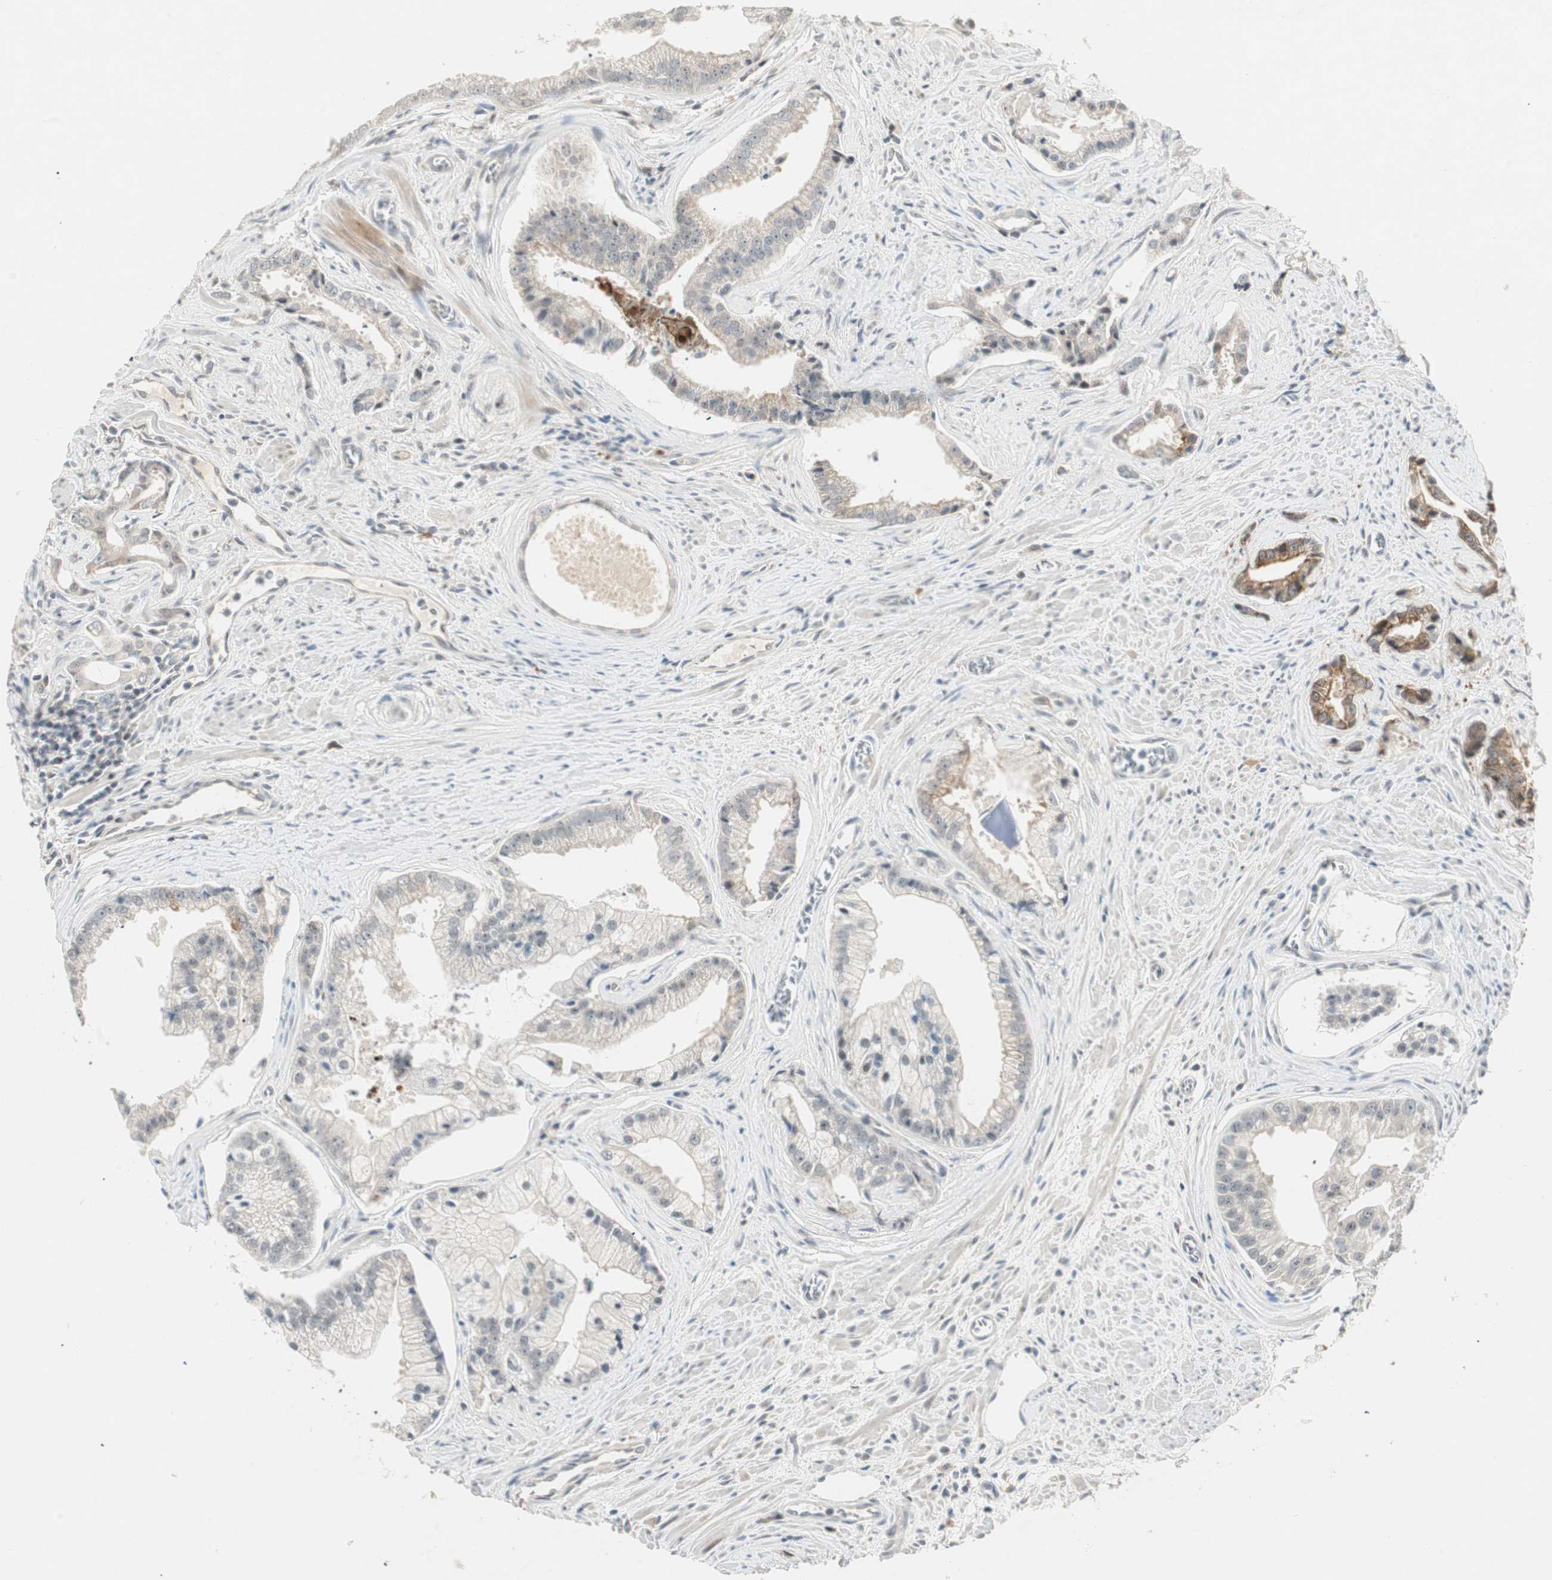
{"staining": {"intensity": "weak", "quantity": "<25%", "location": "cytoplasmic/membranous,nuclear"}, "tissue": "prostate cancer", "cell_type": "Tumor cells", "image_type": "cancer", "snomed": [{"axis": "morphology", "description": "Adenocarcinoma, High grade"}, {"axis": "topography", "description": "Prostate"}], "caption": "High power microscopy photomicrograph of an immunohistochemistry photomicrograph of prostate cancer, revealing no significant staining in tumor cells.", "gene": "ACSL5", "patient": {"sex": "male", "age": 67}}